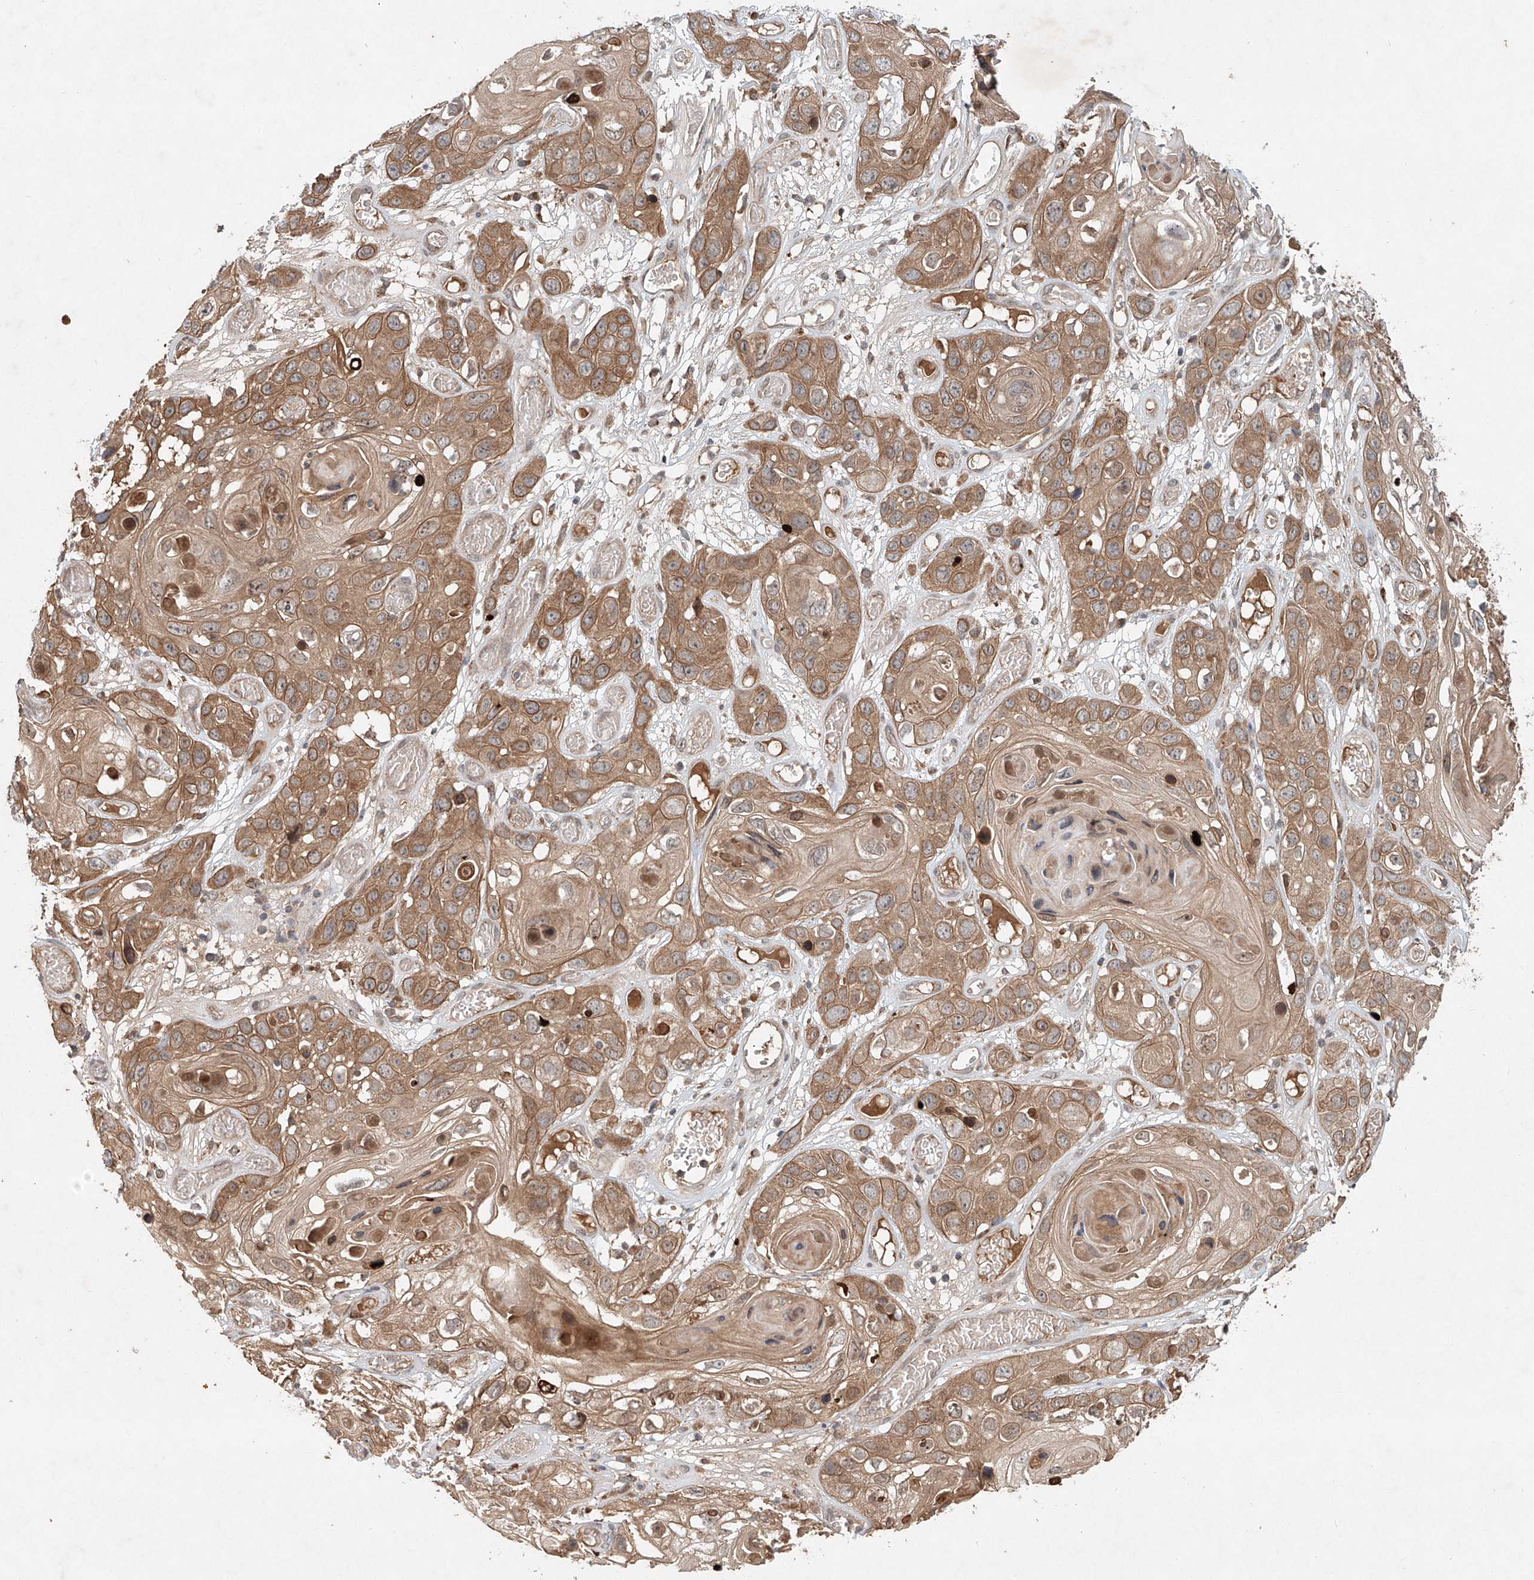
{"staining": {"intensity": "moderate", "quantity": ">75%", "location": "cytoplasmic/membranous"}, "tissue": "skin cancer", "cell_type": "Tumor cells", "image_type": "cancer", "snomed": [{"axis": "morphology", "description": "Squamous cell carcinoma, NOS"}, {"axis": "topography", "description": "Skin"}], "caption": "Approximately >75% of tumor cells in skin squamous cell carcinoma exhibit moderate cytoplasmic/membranous protein positivity as visualized by brown immunohistochemical staining.", "gene": "IER5", "patient": {"sex": "male", "age": 55}}